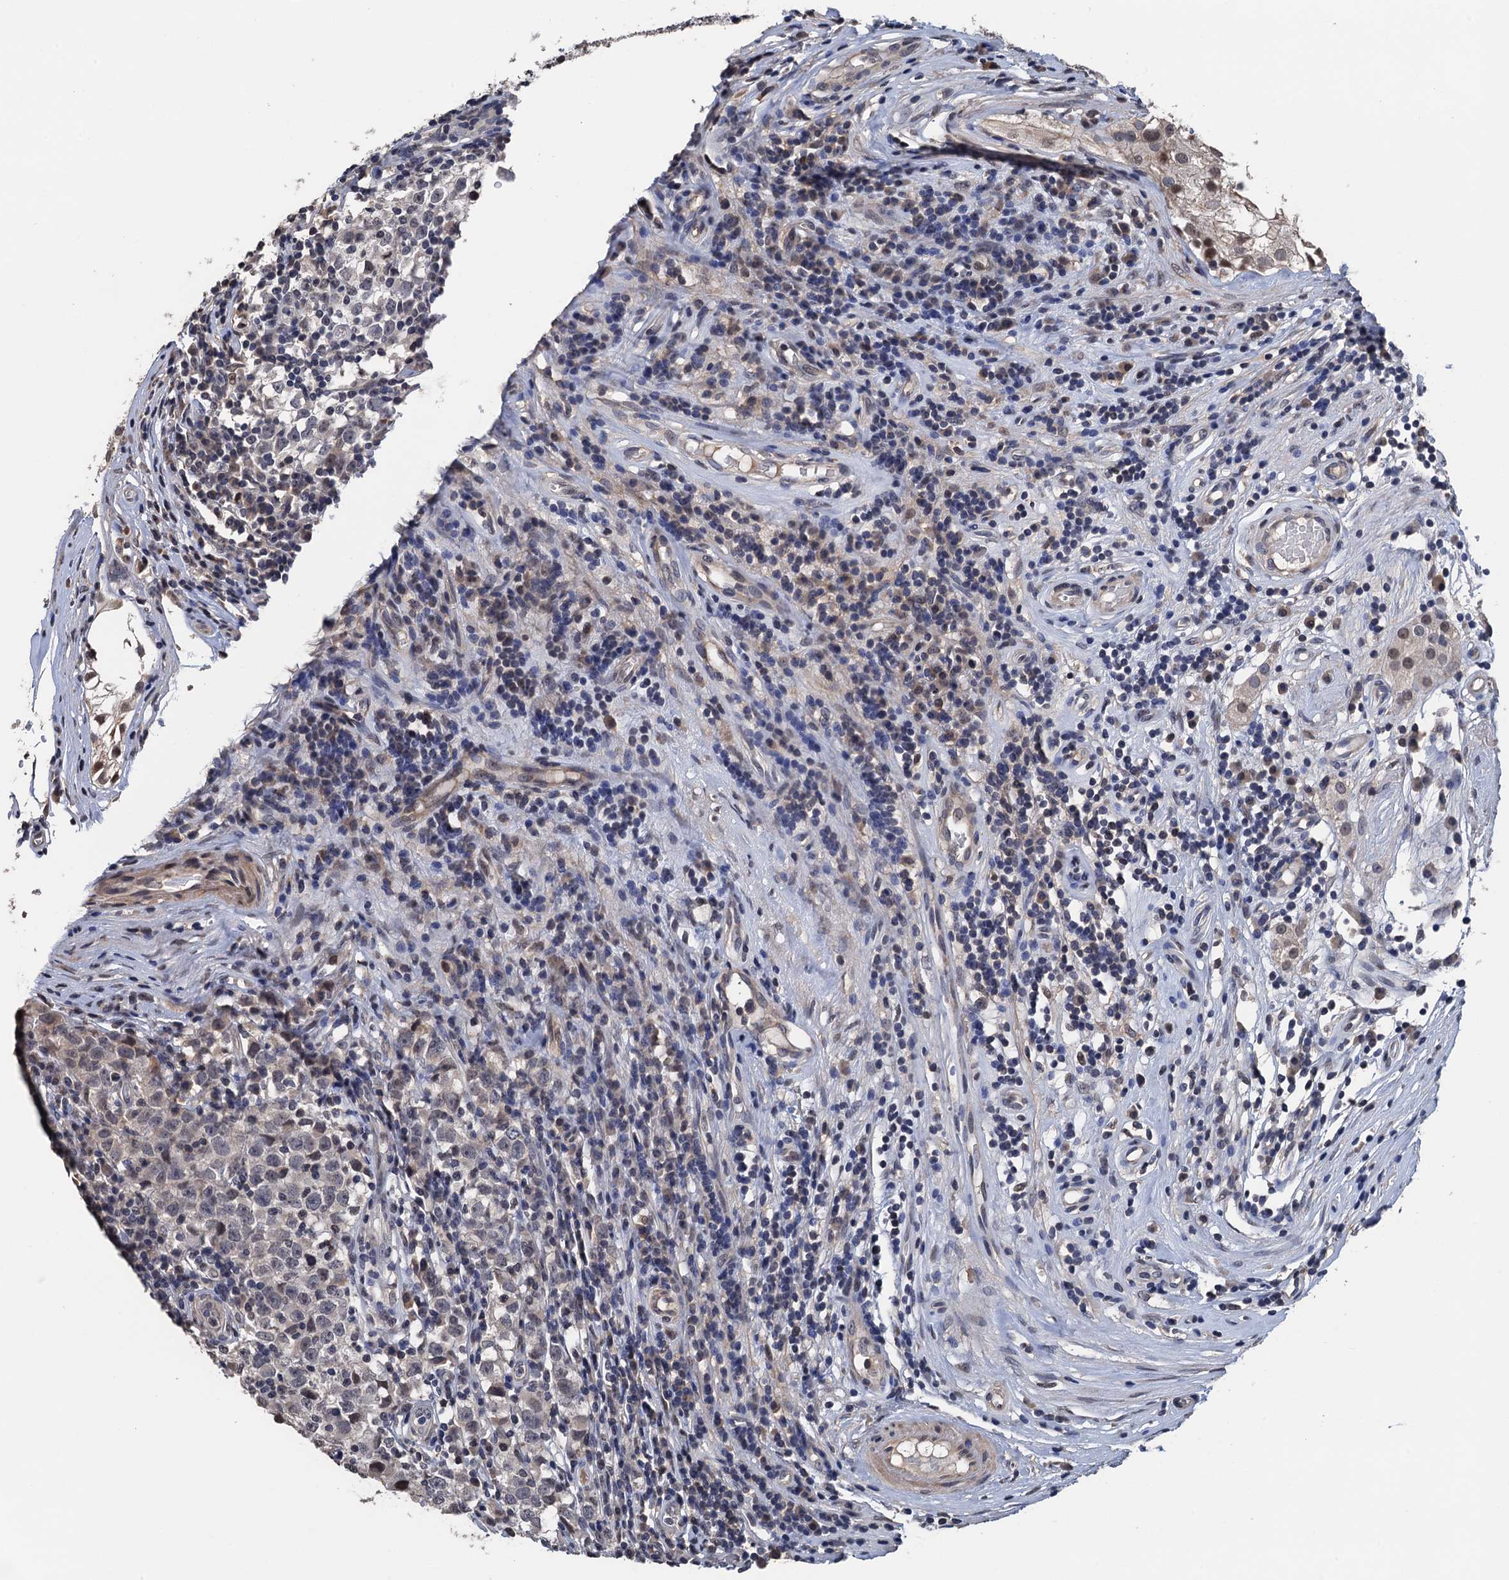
{"staining": {"intensity": "negative", "quantity": "none", "location": "none"}, "tissue": "testis cancer", "cell_type": "Tumor cells", "image_type": "cancer", "snomed": [{"axis": "morphology", "description": "Seminoma, NOS"}, {"axis": "topography", "description": "Testis"}], "caption": "This photomicrograph is of testis cancer (seminoma) stained with immunohistochemistry to label a protein in brown with the nuclei are counter-stained blue. There is no expression in tumor cells.", "gene": "ART5", "patient": {"sex": "male", "age": 65}}